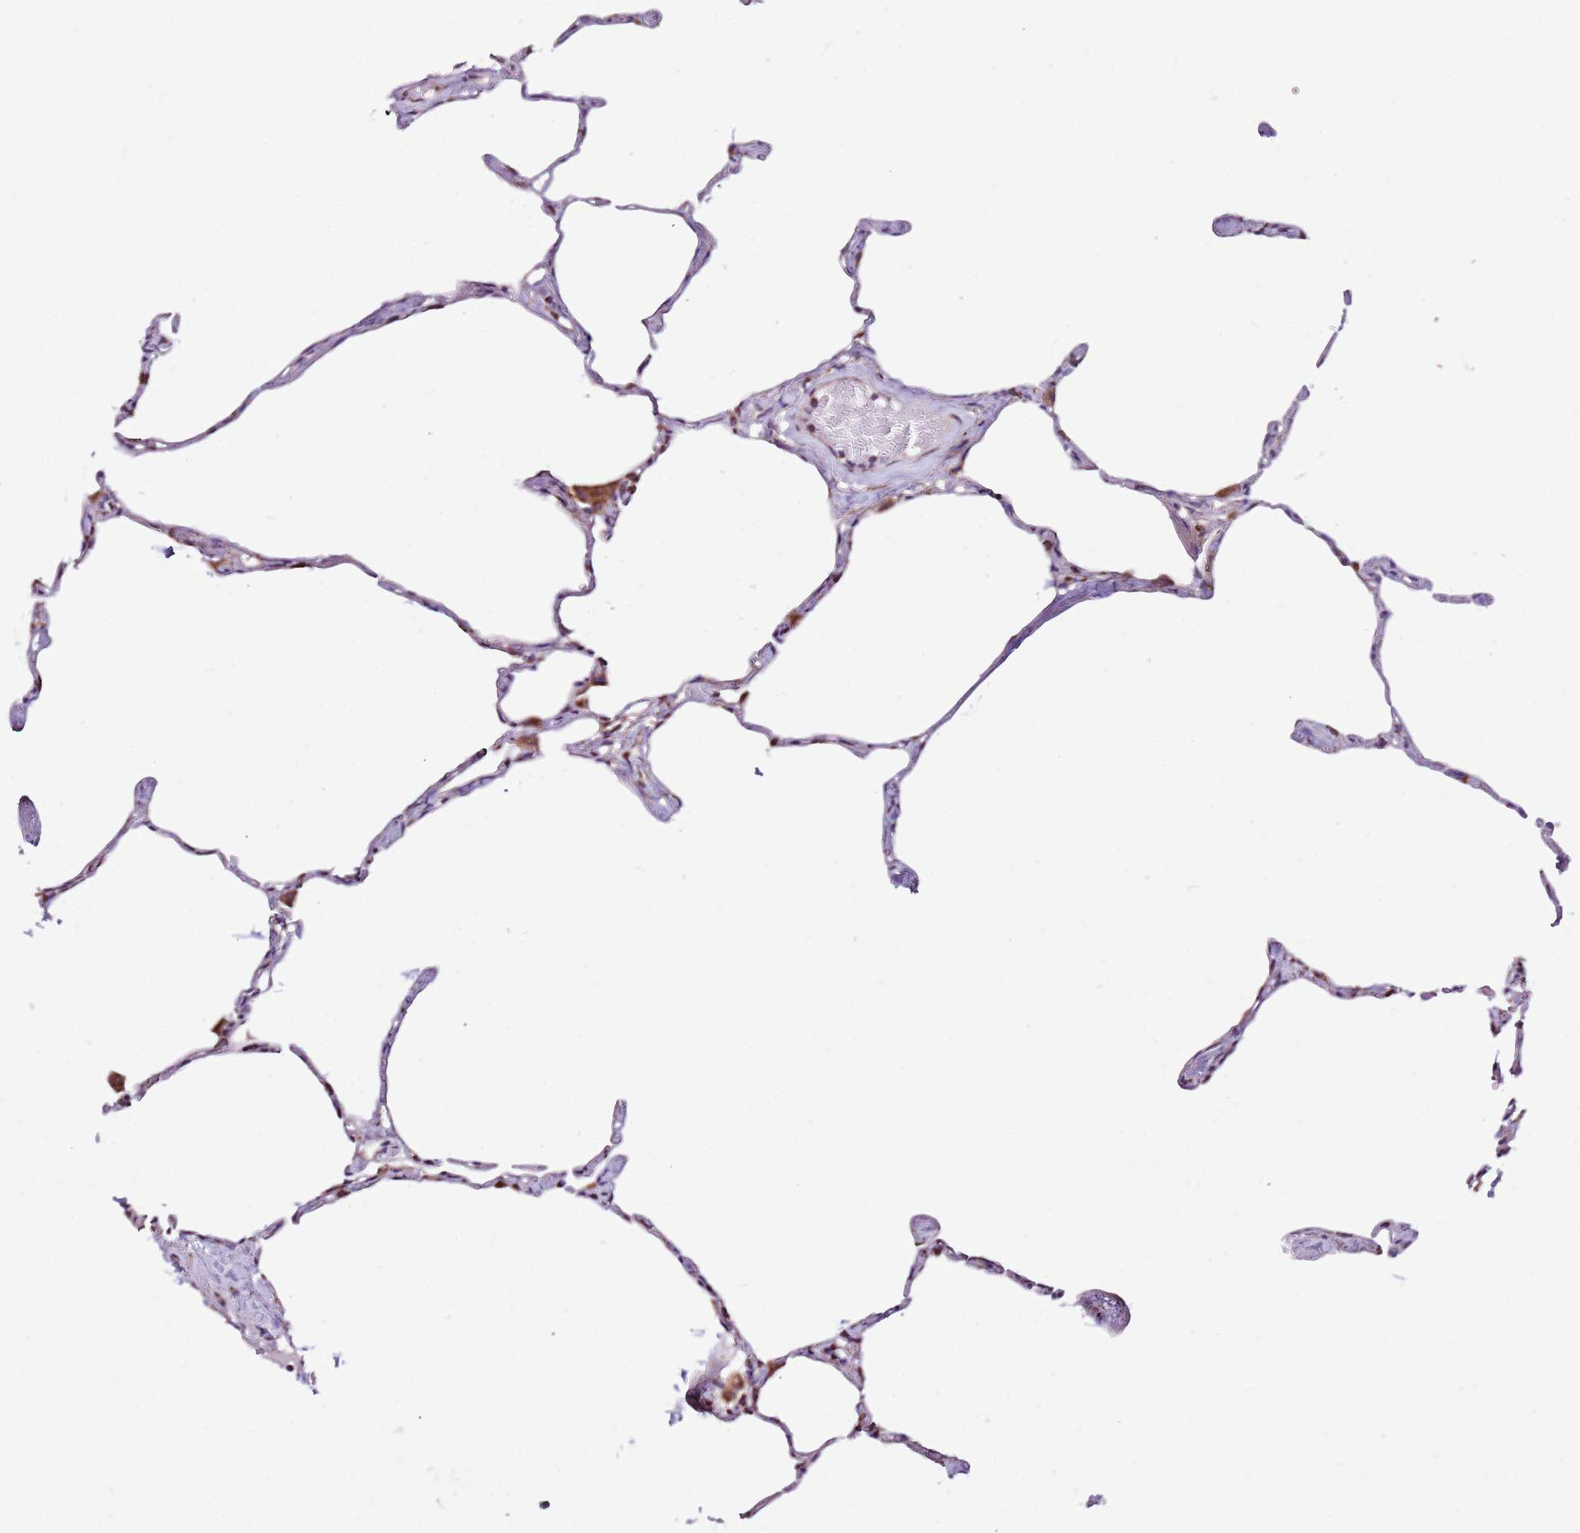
{"staining": {"intensity": "moderate", "quantity": "25%-75%", "location": "cytoplasmic/membranous"}, "tissue": "lung", "cell_type": "Alveolar cells", "image_type": "normal", "snomed": [{"axis": "morphology", "description": "Normal tissue, NOS"}, {"axis": "topography", "description": "Lung"}], "caption": "Protein staining by IHC shows moderate cytoplasmic/membranous staining in about 25%-75% of alveolar cells in normal lung.", "gene": "HECTD4", "patient": {"sex": "male", "age": 65}}